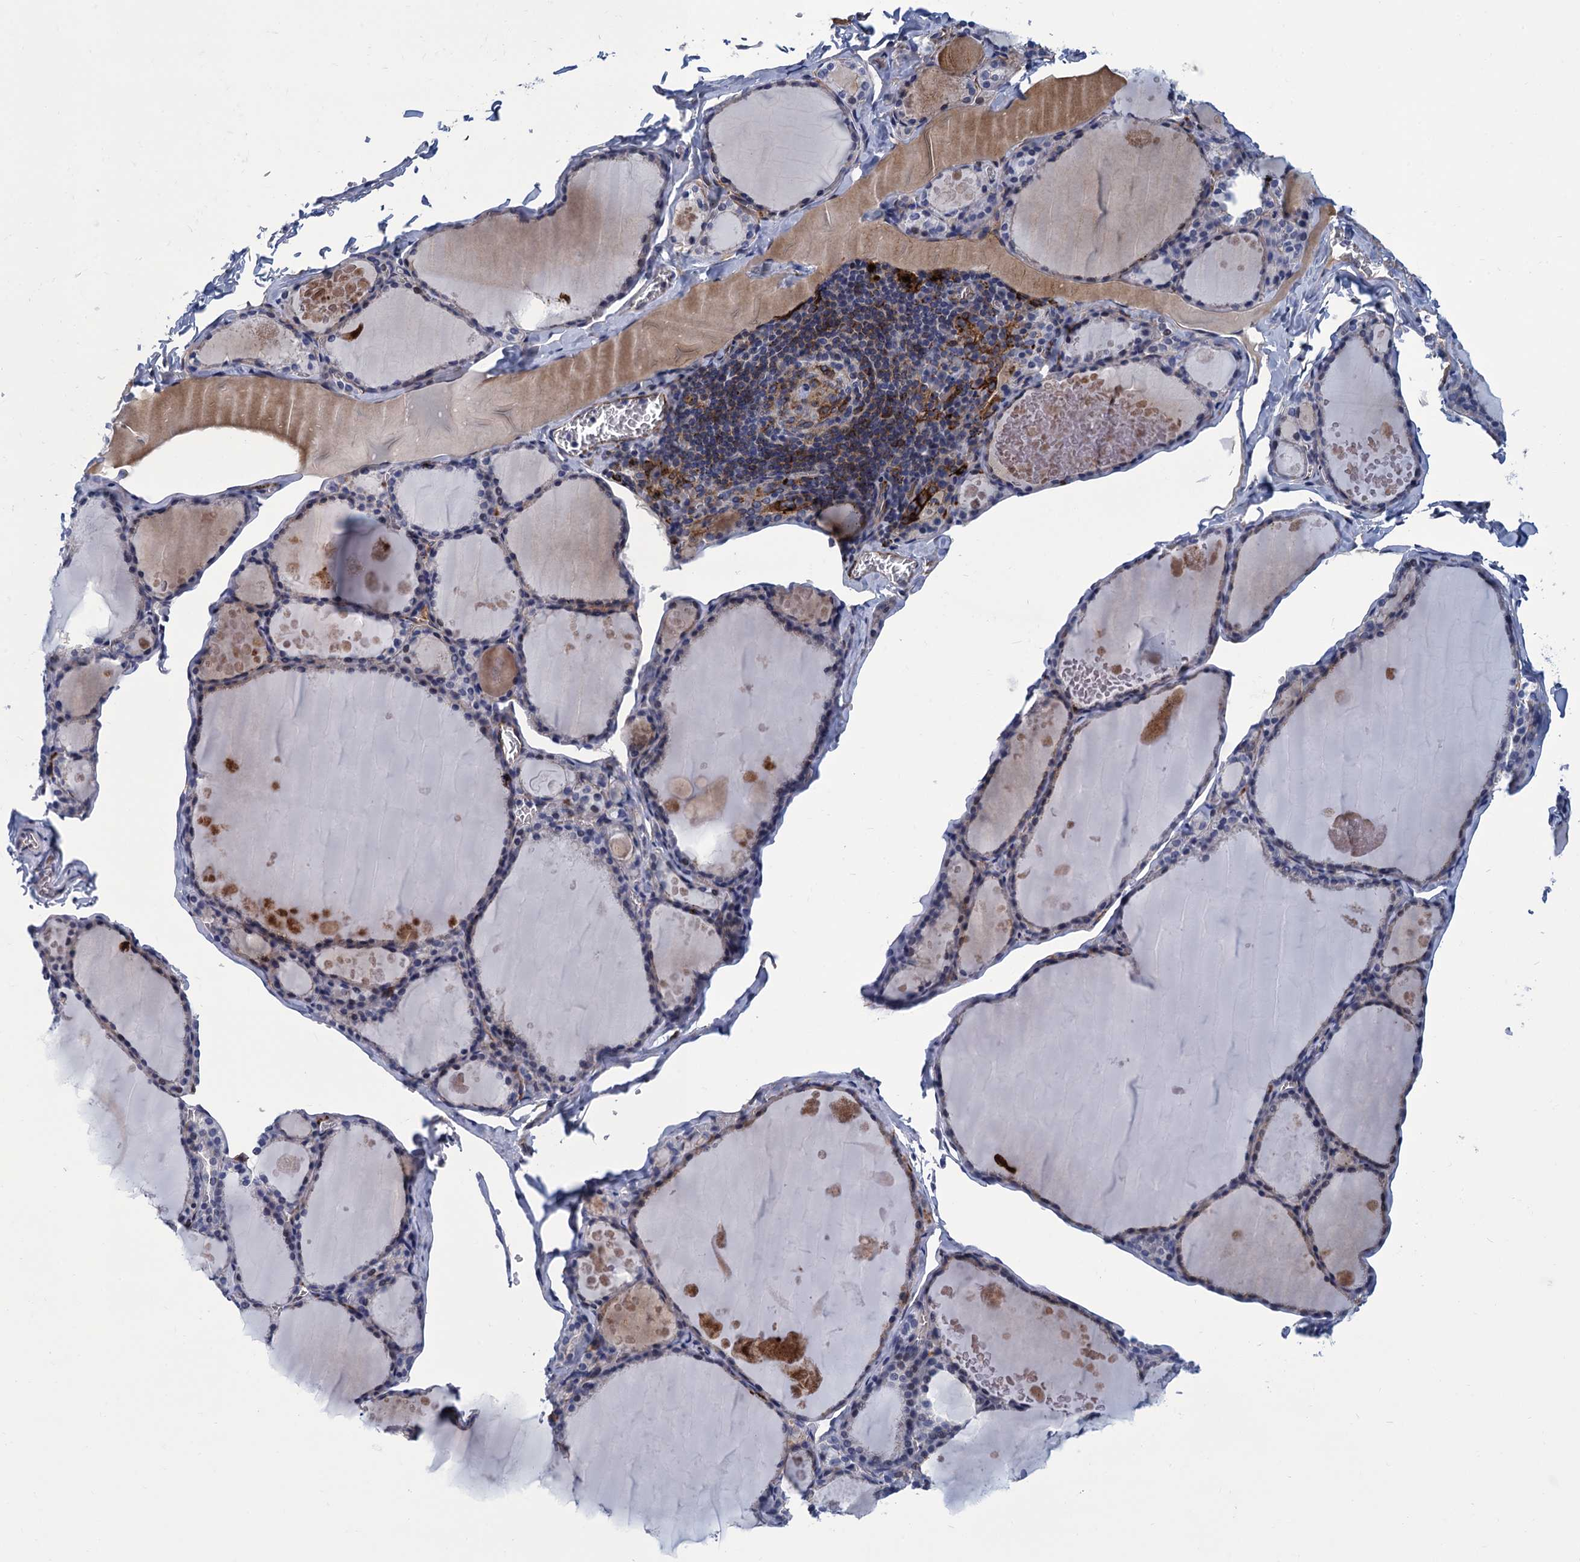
{"staining": {"intensity": "negative", "quantity": "none", "location": "none"}, "tissue": "thyroid gland", "cell_type": "Glandular cells", "image_type": "normal", "snomed": [{"axis": "morphology", "description": "Normal tissue, NOS"}, {"axis": "topography", "description": "Thyroid gland"}], "caption": "Immunohistochemistry (IHC) histopathology image of unremarkable thyroid gland: human thyroid gland stained with DAB (3,3'-diaminobenzidine) displays no significant protein positivity in glandular cells.", "gene": "DNHD1", "patient": {"sex": "male", "age": 56}}